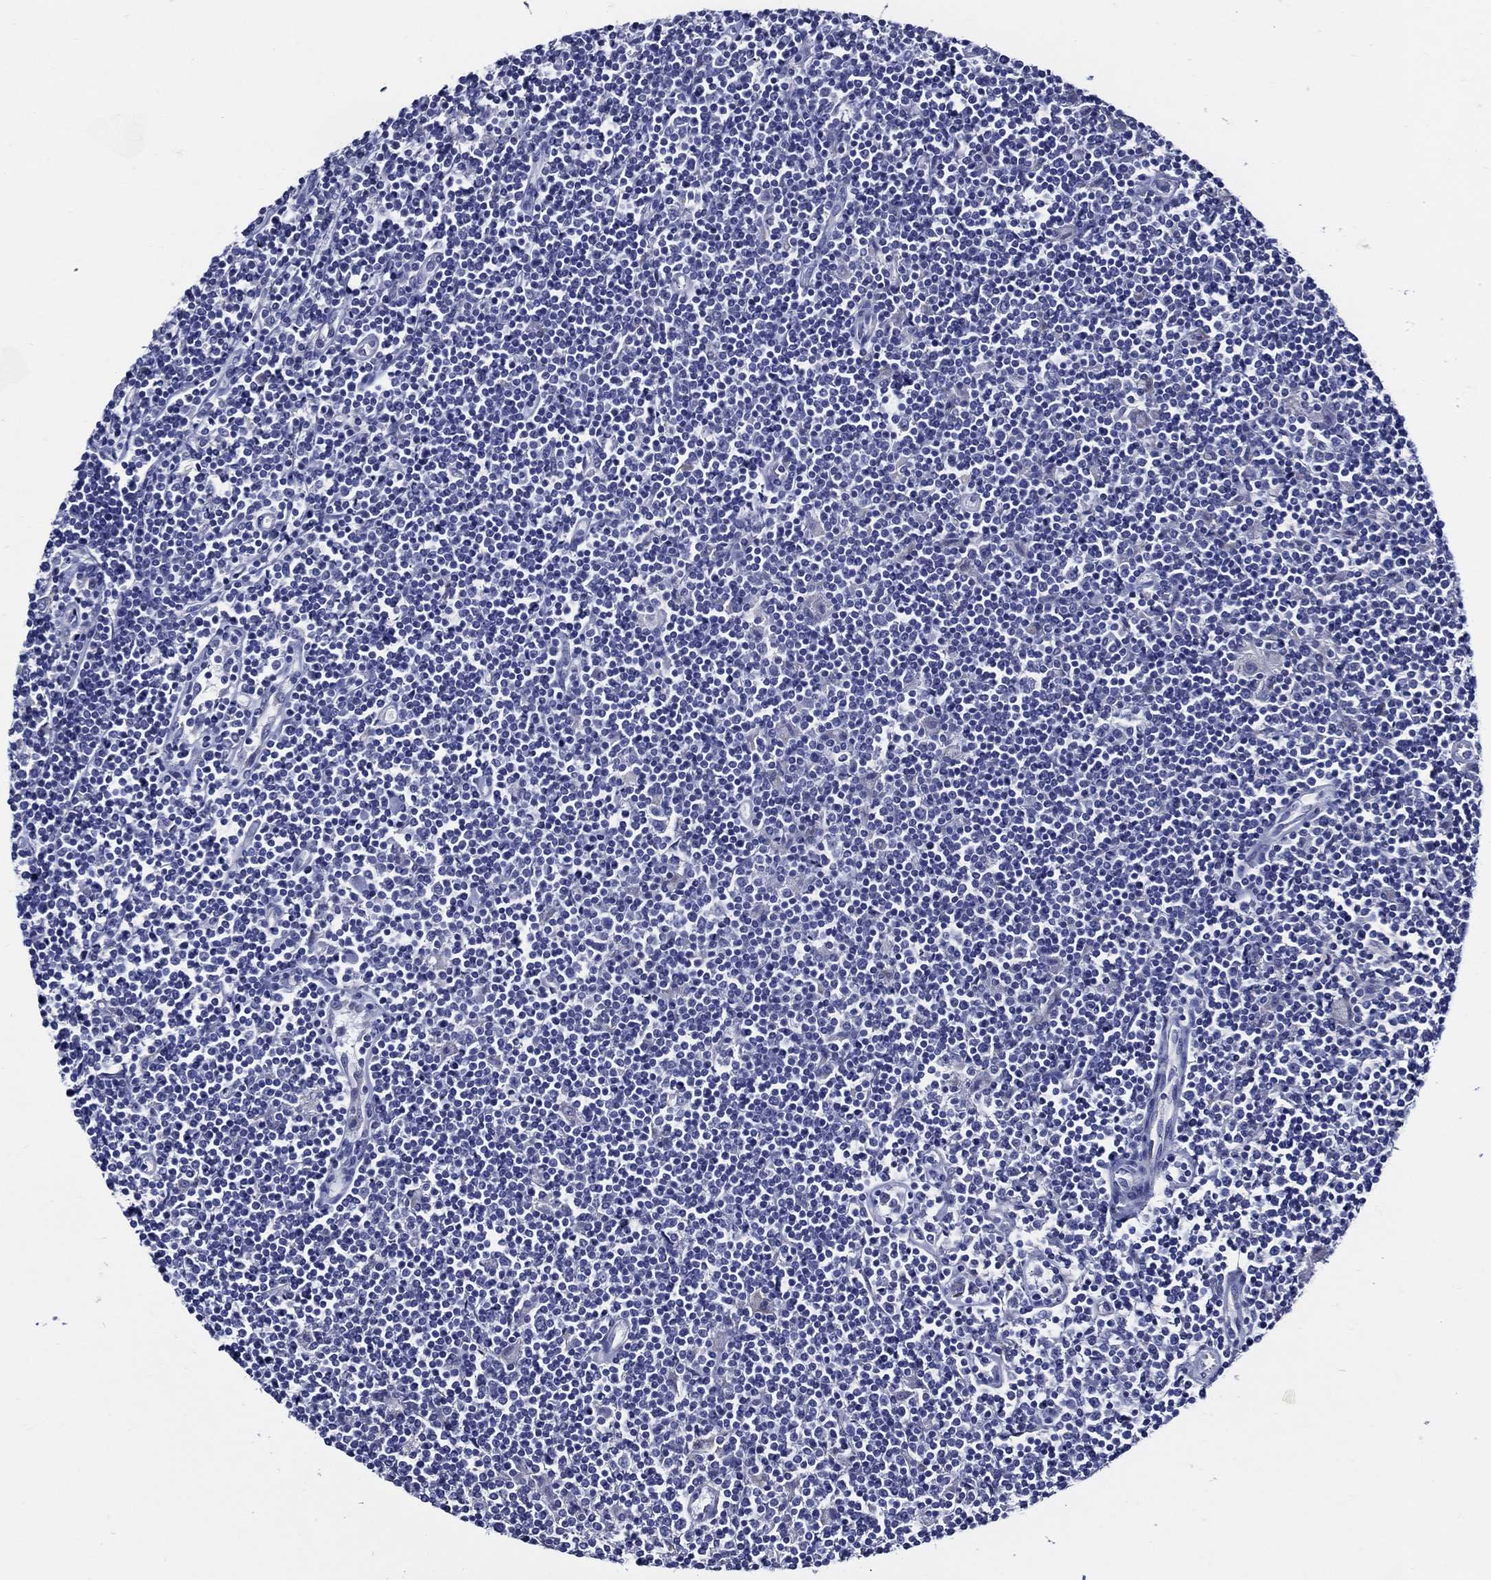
{"staining": {"intensity": "negative", "quantity": "none", "location": "none"}, "tissue": "lymphoma", "cell_type": "Tumor cells", "image_type": "cancer", "snomed": [{"axis": "morphology", "description": "Hodgkin's disease, NOS"}, {"axis": "topography", "description": "Lymph node"}], "caption": "An immunohistochemistry micrograph of lymphoma is shown. There is no staining in tumor cells of lymphoma.", "gene": "SKOR1", "patient": {"sex": "male", "age": 40}}